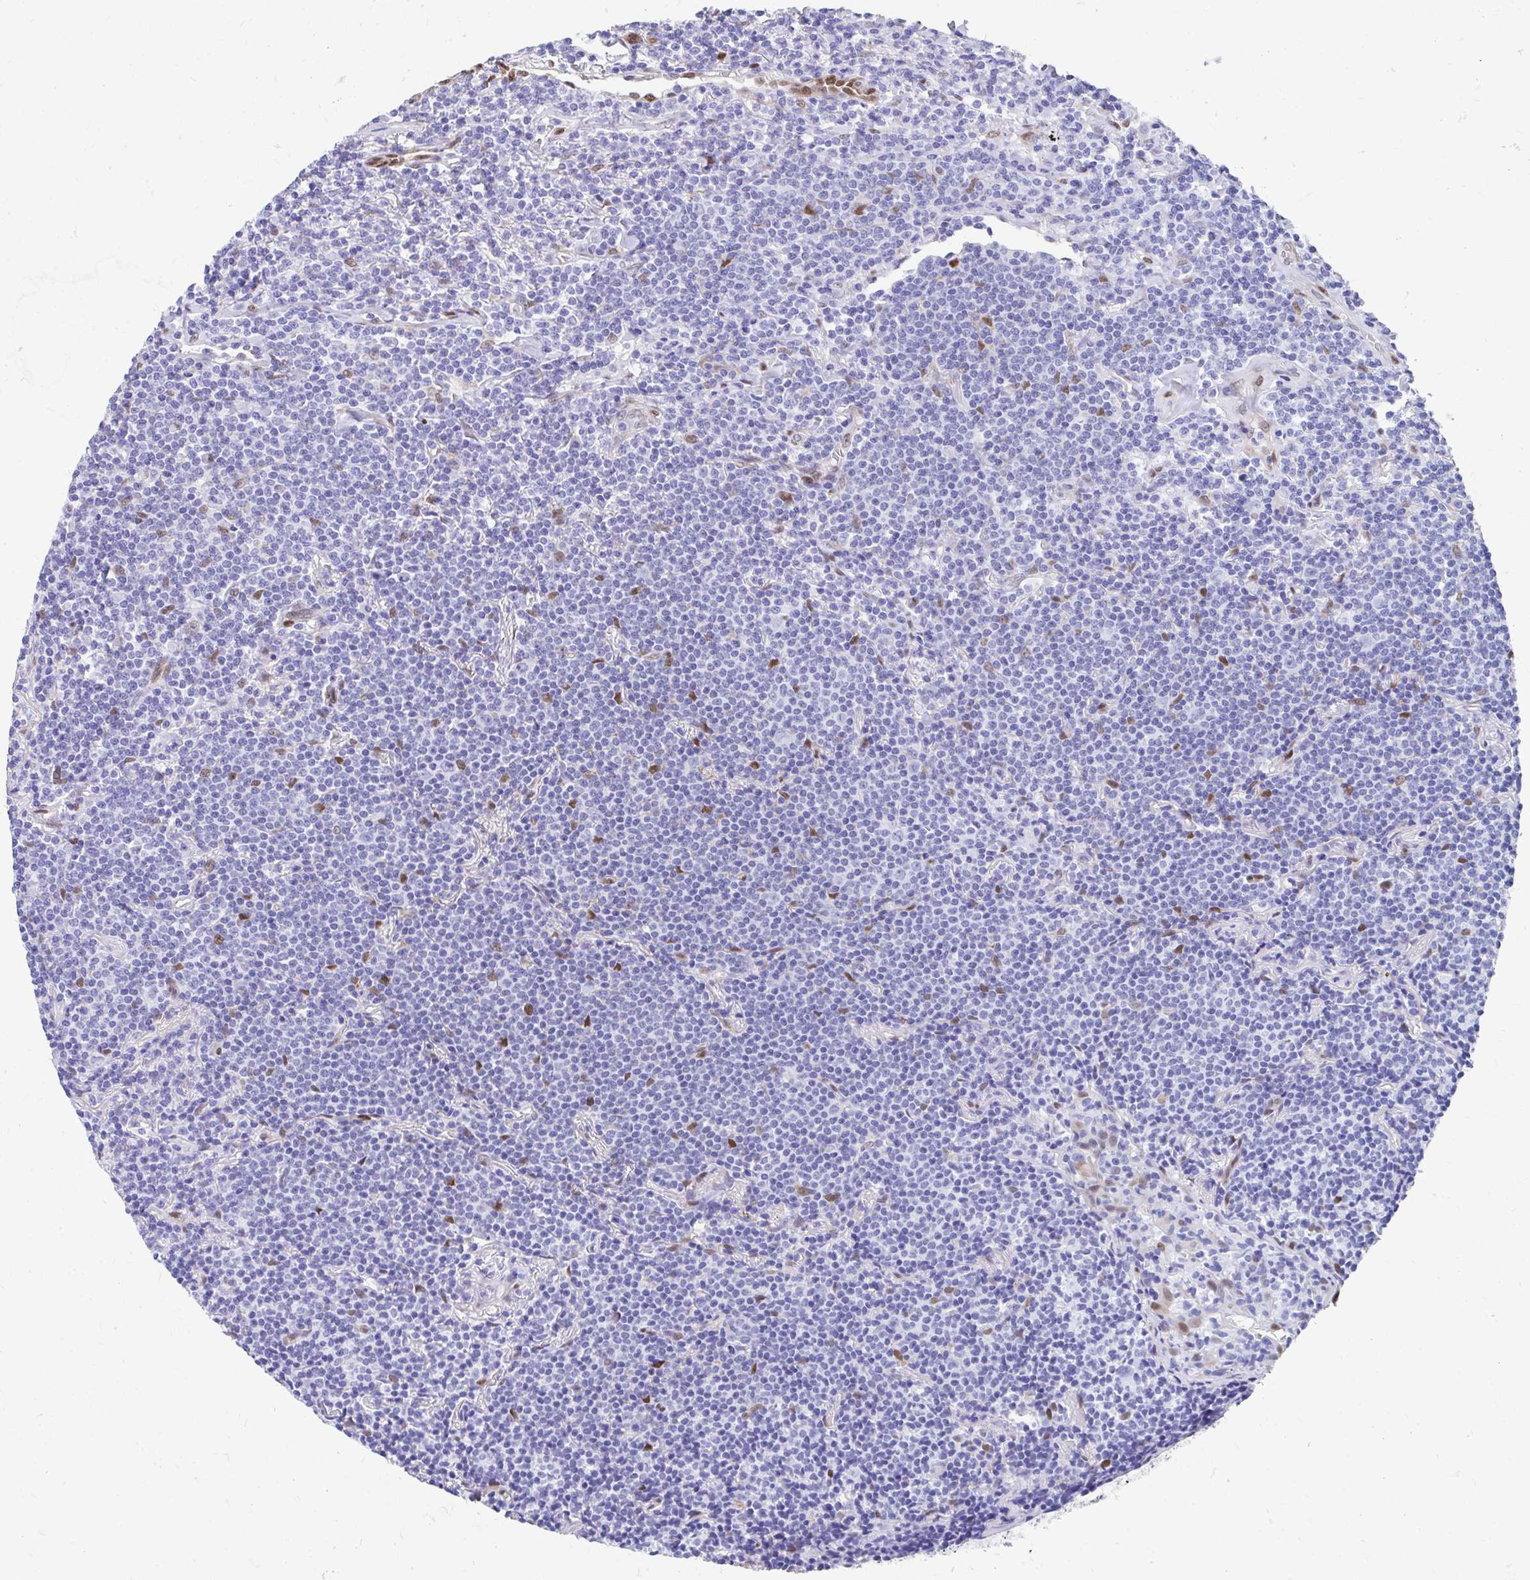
{"staining": {"intensity": "negative", "quantity": "none", "location": "none"}, "tissue": "lymphoma", "cell_type": "Tumor cells", "image_type": "cancer", "snomed": [{"axis": "morphology", "description": "Malignant lymphoma, non-Hodgkin's type, Low grade"}, {"axis": "topography", "description": "Lung"}], "caption": "DAB immunohistochemical staining of human low-grade malignant lymphoma, non-Hodgkin's type reveals no significant staining in tumor cells.", "gene": "RBPMS", "patient": {"sex": "female", "age": 71}}